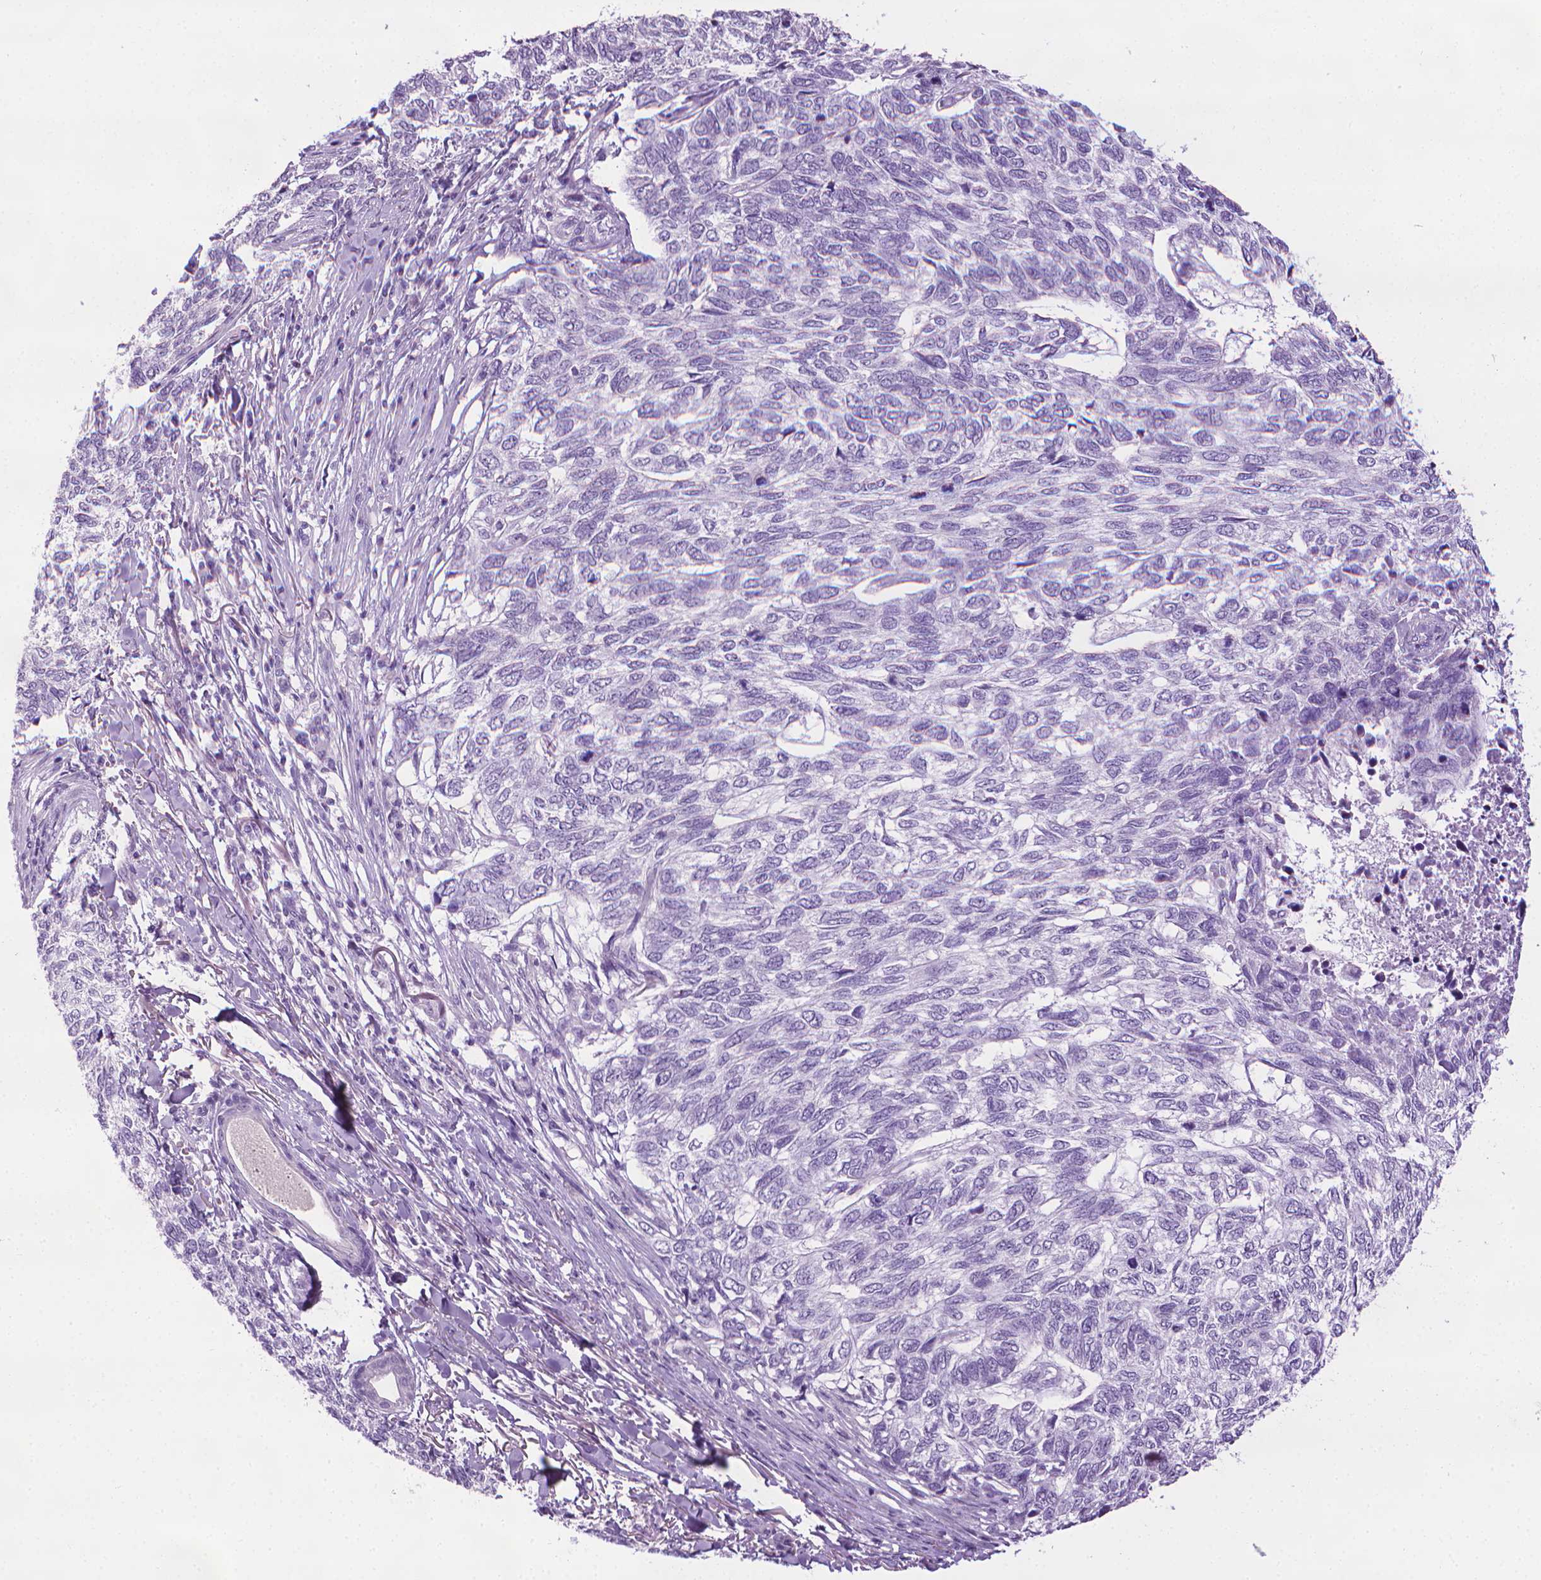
{"staining": {"intensity": "negative", "quantity": "none", "location": "none"}, "tissue": "skin cancer", "cell_type": "Tumor cells", "image_type": "cancer", "snomed": [{"axis": "morphology", "description": "Basal cell carcinoma"}, {"axis": "topography", "description": "Skin"}], "caption": "Immunohistochemistry (IHC) of basal cell carcinoma (skin) shows no positivity in tumor cells. (DAB (3,3'-diaminobenzidine) IHC with hematoxylin counter stain).", "gene": "DNAI7", "patient": {"sex": "female", "age": 65}}